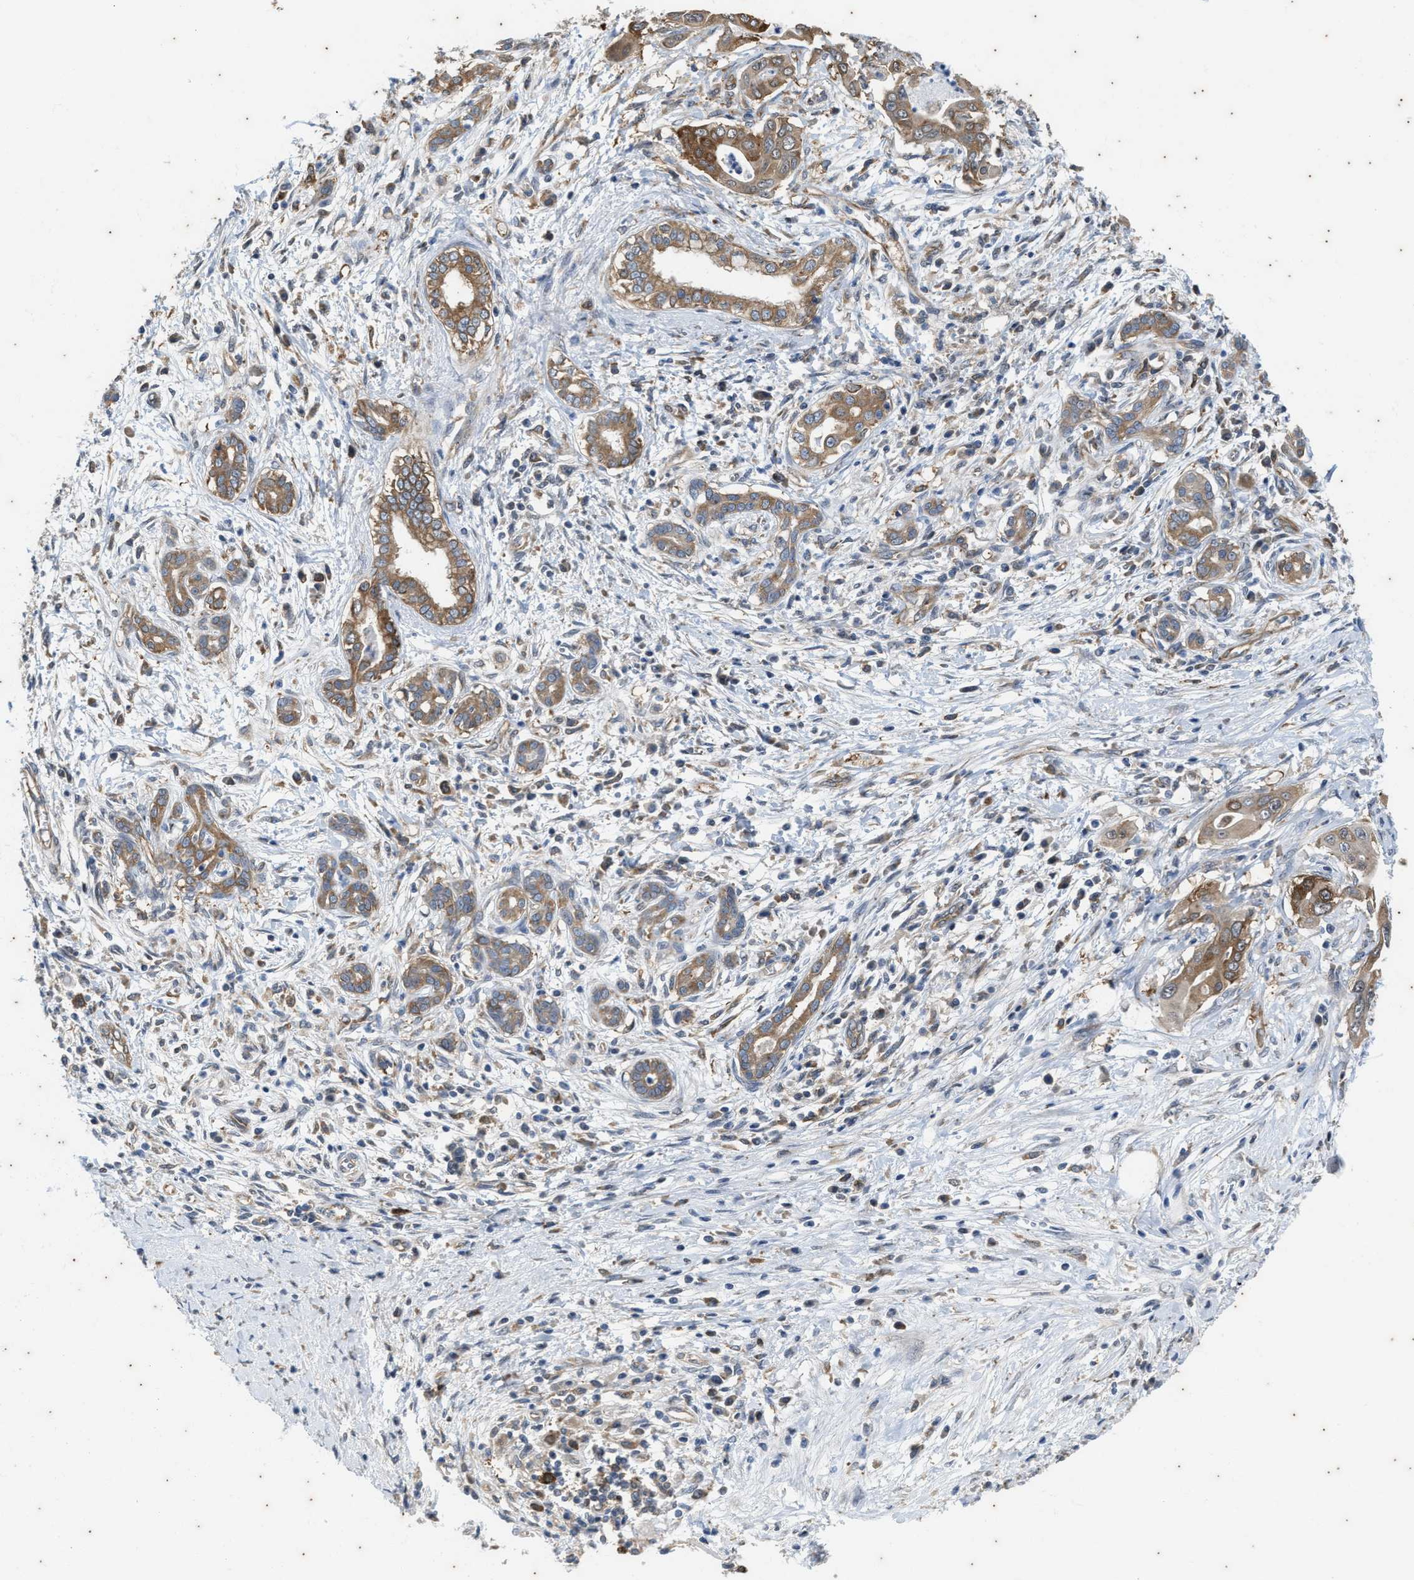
{"staining": {"intensity": "moderate", "quantity": ">75%", "location": "cytoplasmic/membranous"}, "tissue": "pancreatic cancer", "cell_type": "Tumor cells", "image_type": "cancer", "snomed": [{"axis": "morphology", "description": "Adenocarcinoma, NOS"}, {"axis": "topography", "description": "Pancreas"}], "caption": "An image of pancreatic cancer (adenocarcinoma) stained for a protein reveals moderate cytoplasmic/membranous brown staining in tumor cells. The staining was performed using DAB to visualize the protein expression in brown, while the nuclei were stained in blue with hematoxylin (Magnification: 20x).", "gene": "COX19", "patient": {"sex": "male", "age": 58}}